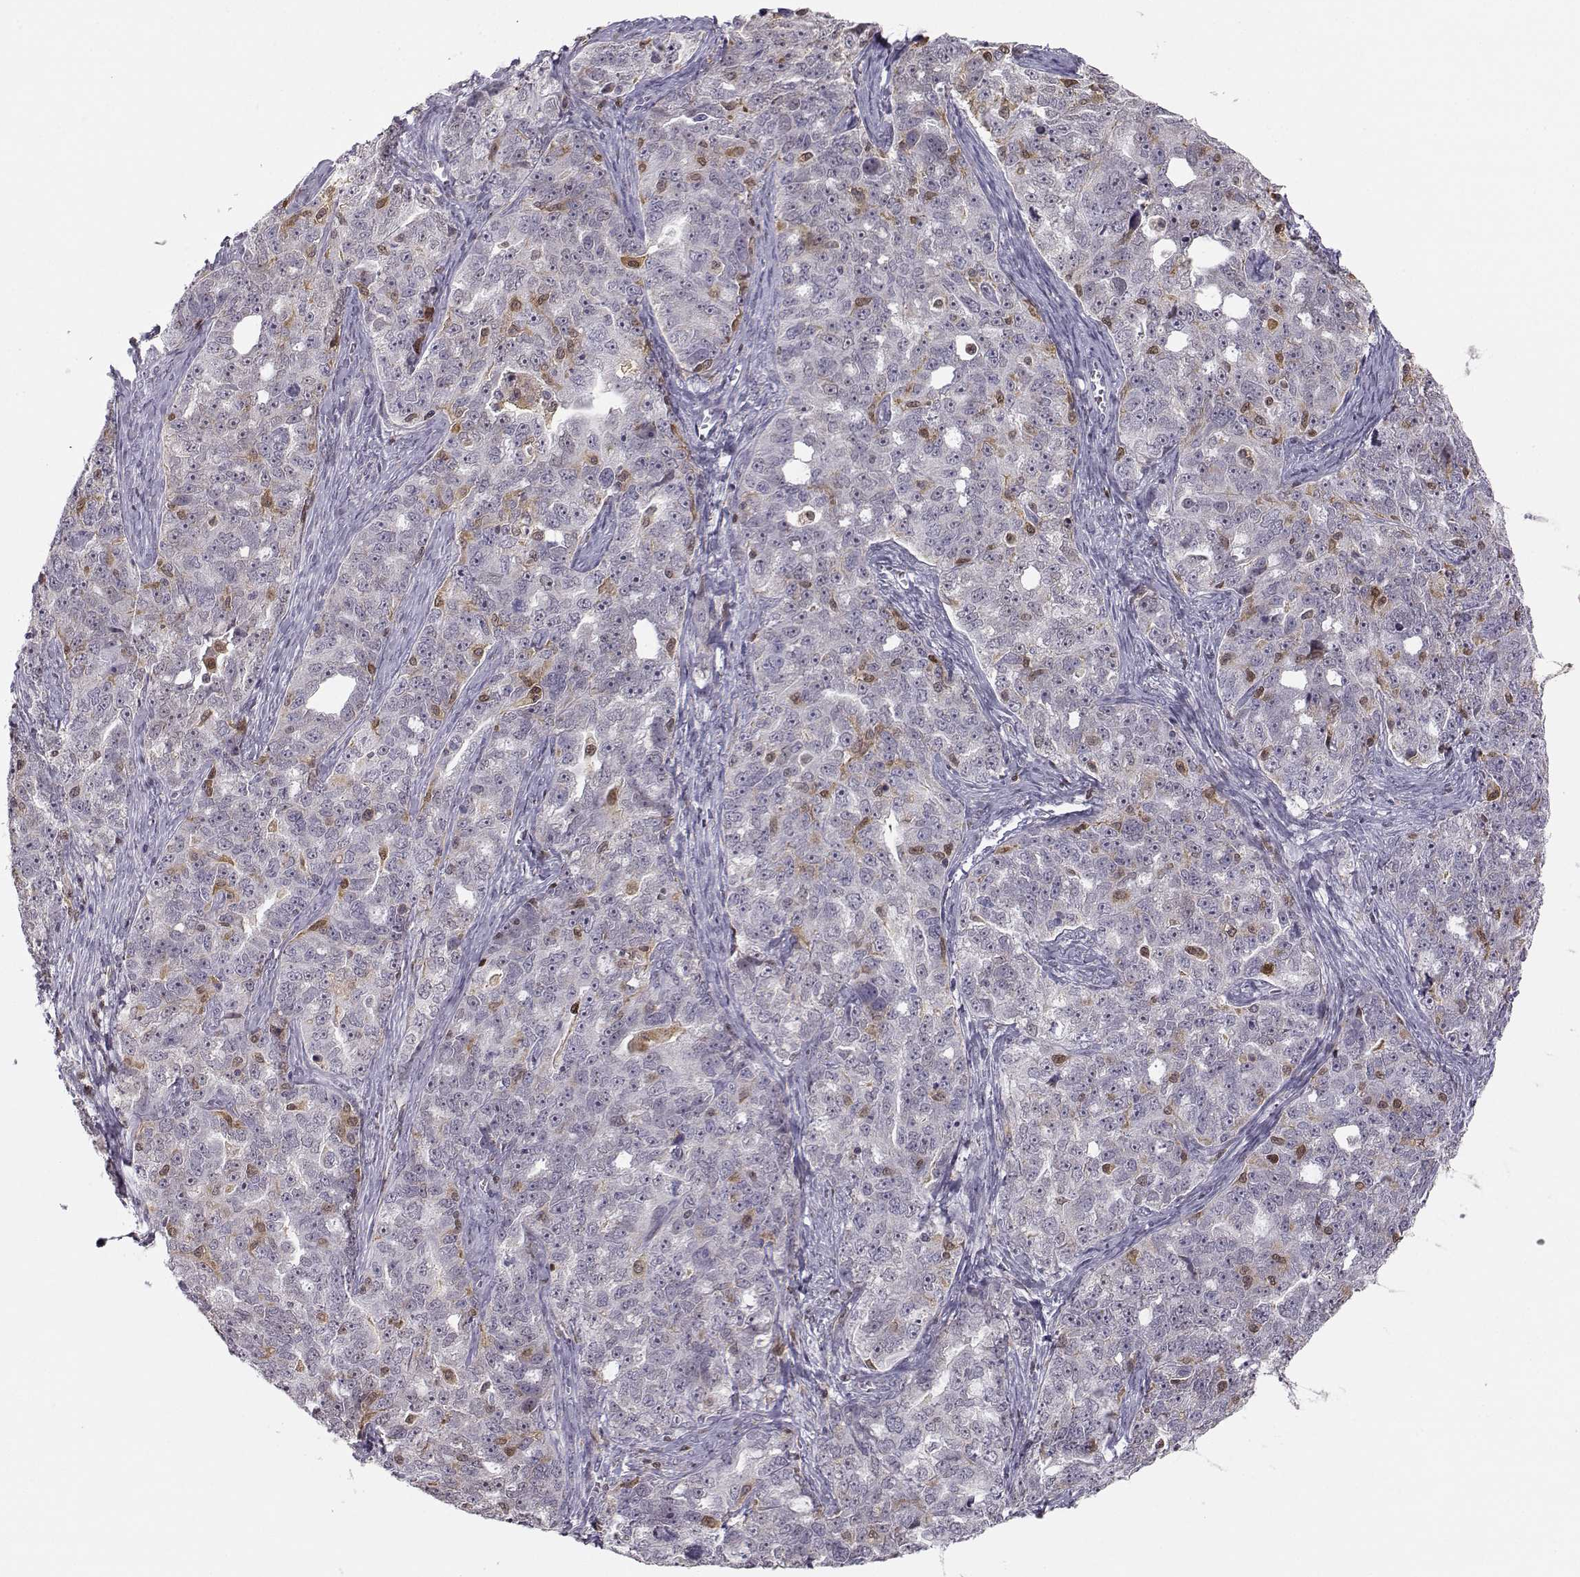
{"staining": {"intensity": "negative", "quantity": "none", "location": "none"}, "tissue": "ovarian cancer", "cell_type": "Tumor cells", "image_type": "cancer", "snomed": [{"axis": "morphology", "description": "Cystadenocarcinoma, serous, NOS"}, {"axis": "topography", "description": "Ovary"}], "caption": "High magnification brightfield microscopy of ovarian serous cystadenocarcinoma stained with DAB (3,3'-diaminobenzidine) (brown) and counterstained with hematoxylin (blue): tumor cells show no significant expression.", "gene": "HTR7", "patient": {"sex": "female", "age": 51}}